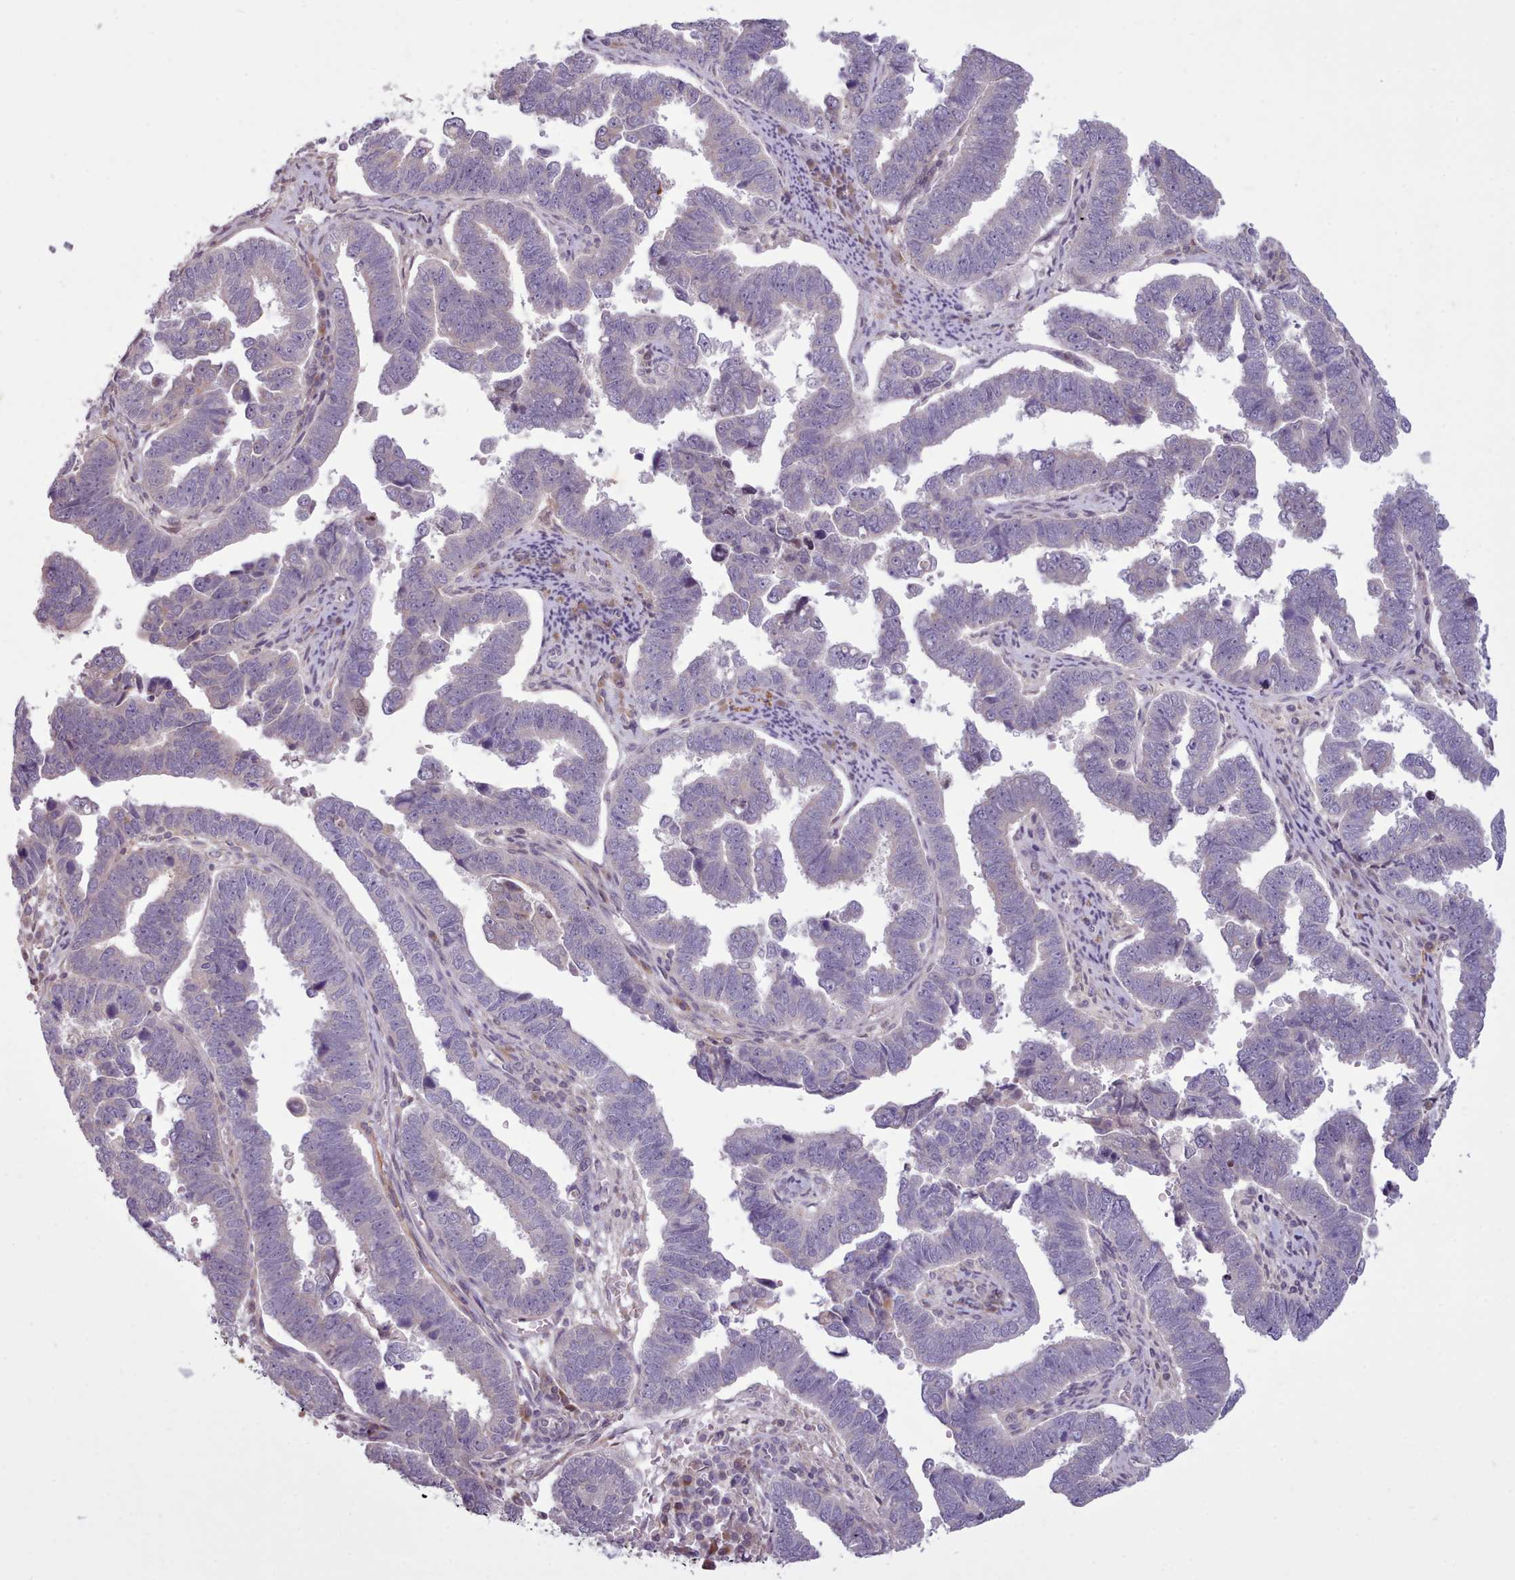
{"staining": {"intensity": "negative", "quantity": "none", "location": "none"}, "tissue": "endometrial cancer", "cell_type": "Tumor cells", "image_type": "cancer", "snomed": [{"axis": "morphology", "description": "Adenocarcinoma, NOS"}, {"axis": "topography", "description": "Endometrium"}], "caption": "This histopathology image is of endometrial adenocarcinoma stained with immunohistochemistry to label a protein in brown with the nuclei are counter-stained blue. There is no expression in tumor cells. Nuclei are stained in blue.", "gene": "NMRK1", "patient": {"sex": "female", "age": 75}}